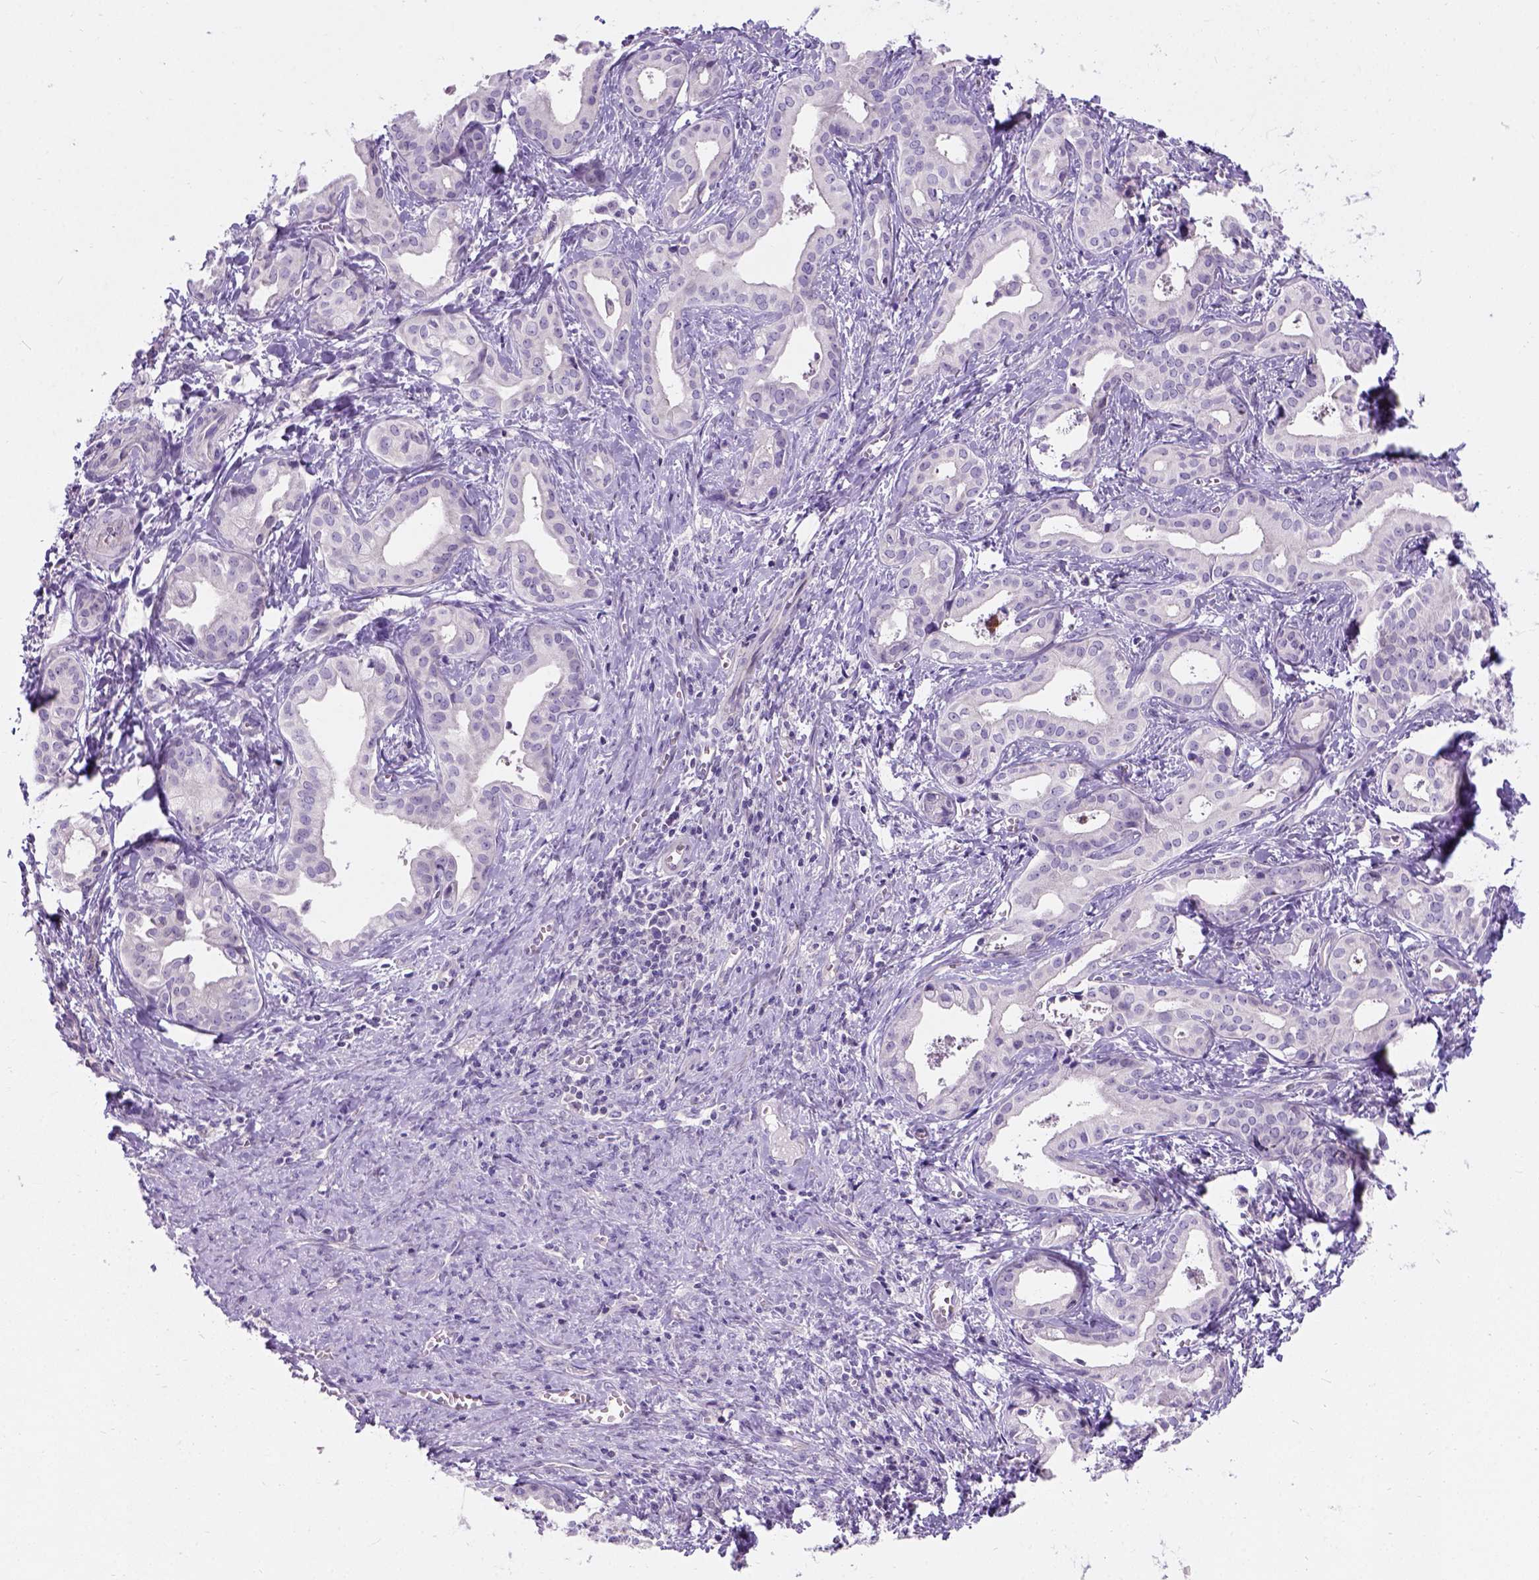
{"staining": {"intensity": "negative", "quantity": "none", "location": "none"}, "tissue": "liver cancer", "cell_type": "Tumor cells", "image_type": "cancer", "snomed": [{"axis": "morphology", "description": "Cholangiocarcinoma"}, {"axis": "topography", "description": "Liver"}], "caption": "IHC of liver cancer (cholangiocarcinoma) displays no positivity in tumor cells.", "gene": "C20orf144", "patient": {"sex": "female", "age": 65}}